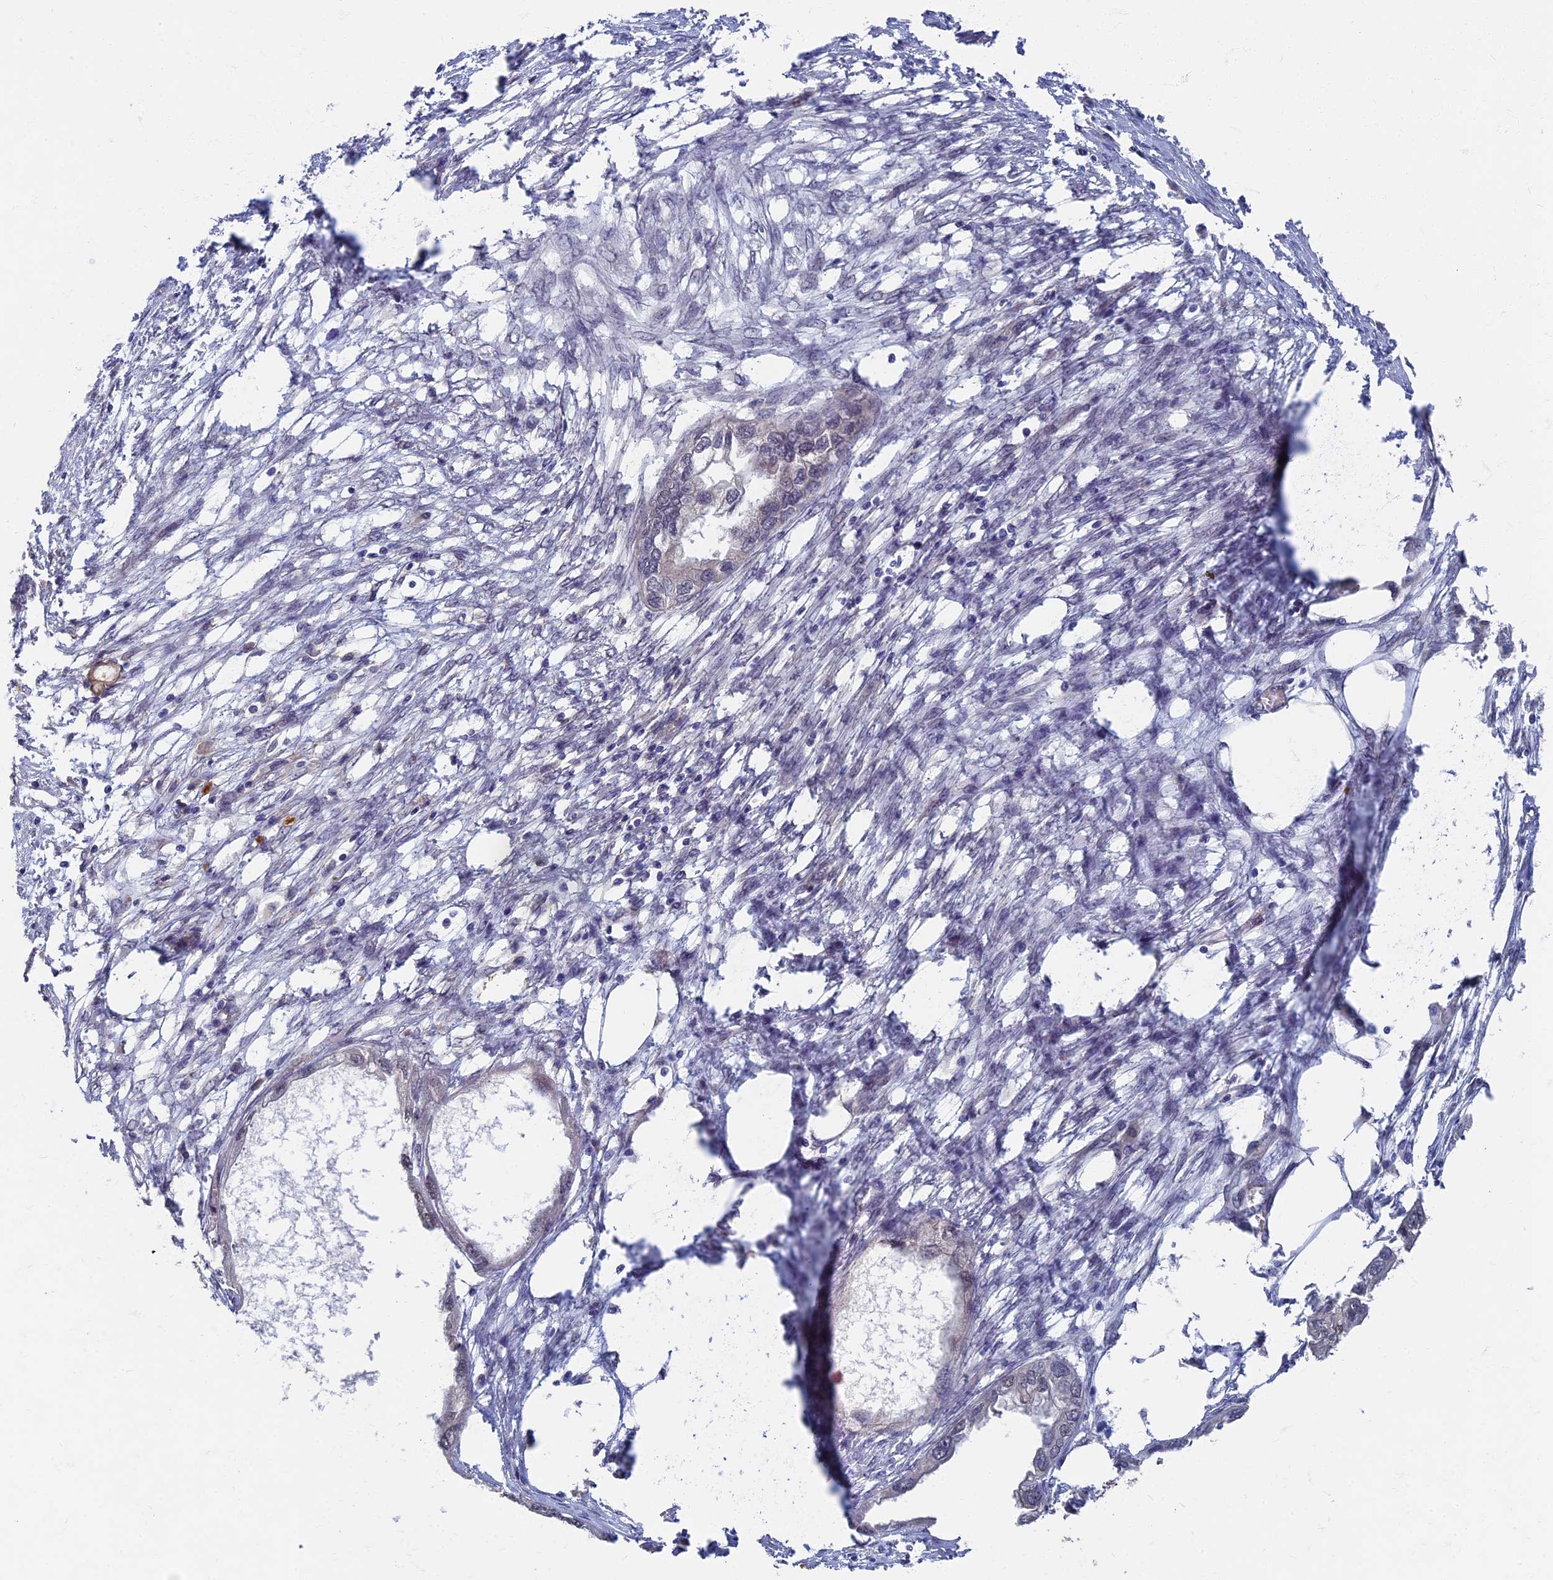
{"staining": {"intensity": "negative", "quantity": "none", "location": "none"}, "tissue": "endometrial cancer", "cell_type": "Tumor cells", "image_type": "cancer", "snomed": [{"axis": "morphology", "description": "Adenocarcinoma, NOS"}, {"axis": "morphology", "description": "Adenocarcinoma, metastatic, NOS"}, {"axis": "topography", "description": "Adipose tissue"}, {"axis": "topography", "description": "Endometrium"}], "caption": "This image is of endometrial adenocarcinoma stained with immunohistochemistry to label a protein in brown with the nuclei are counter-stained blue. There is no expression in tumor cells.", "gene": "RSPH3", "patient": {"sex": "female", "age": 67}}